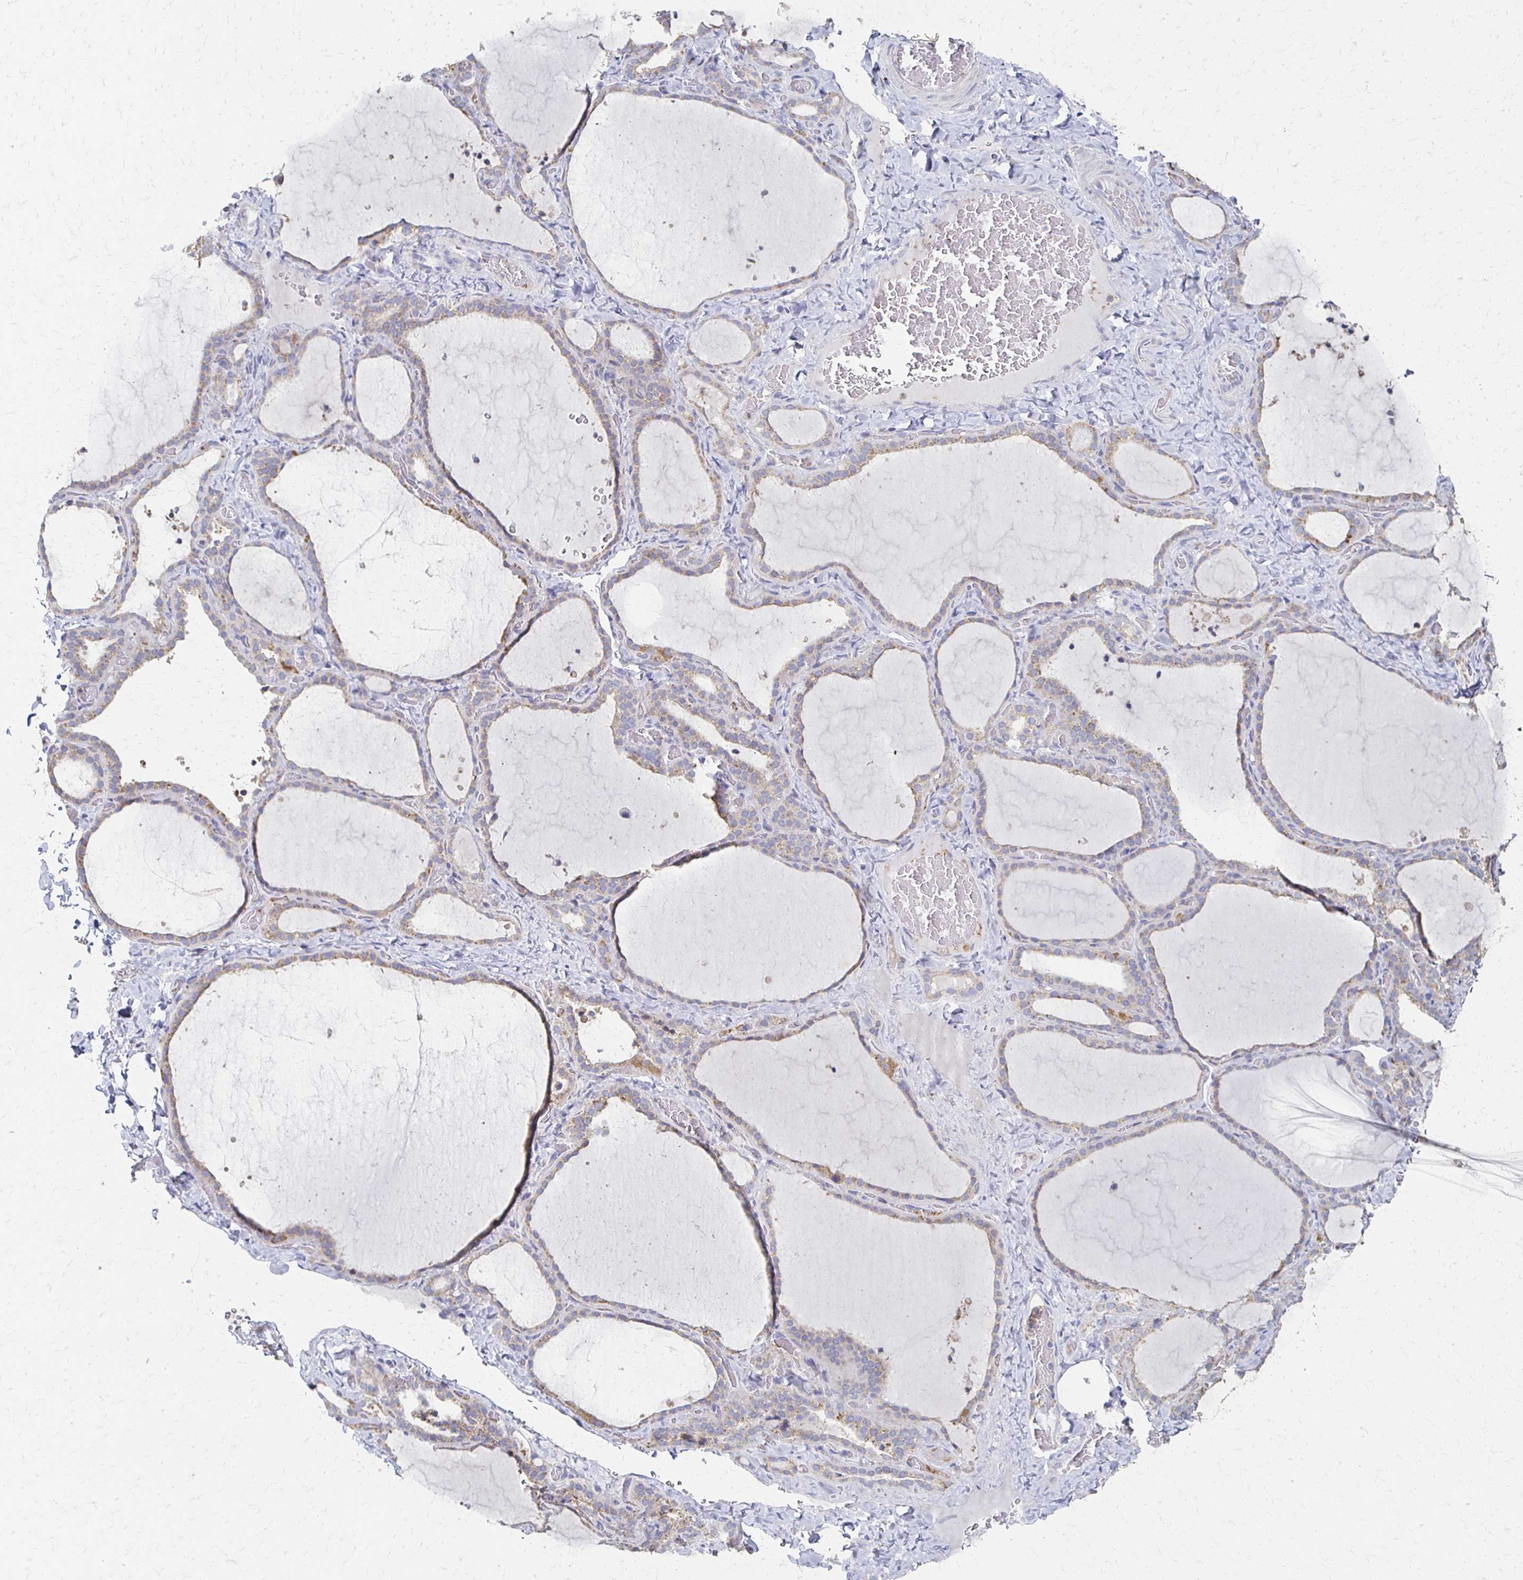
{"staining": {"intensity": "weak", "quantity": "25%-75%", "location": "cytoplasmic/membranous"}, "tissue": "thyroid gland", "cell_type": "Glandular cells", "image_type": "normal", "snomed": [{"axis": "morphology", "description": "Normal tissue, NOS"}, {"axis": "topography", "description": "Thyroid gland"}], "caption": "Immunohistochemical staining of benign thyroid gland shows weak cytoplasmic/membranous protein staining in approximately 25%-75% of glandular cells. Immunohistochemistry stains the protein in brown and the nuclei are stained blue.", "gene": "CX3CR1", "patient": {"sex": "female", "age": 22}}